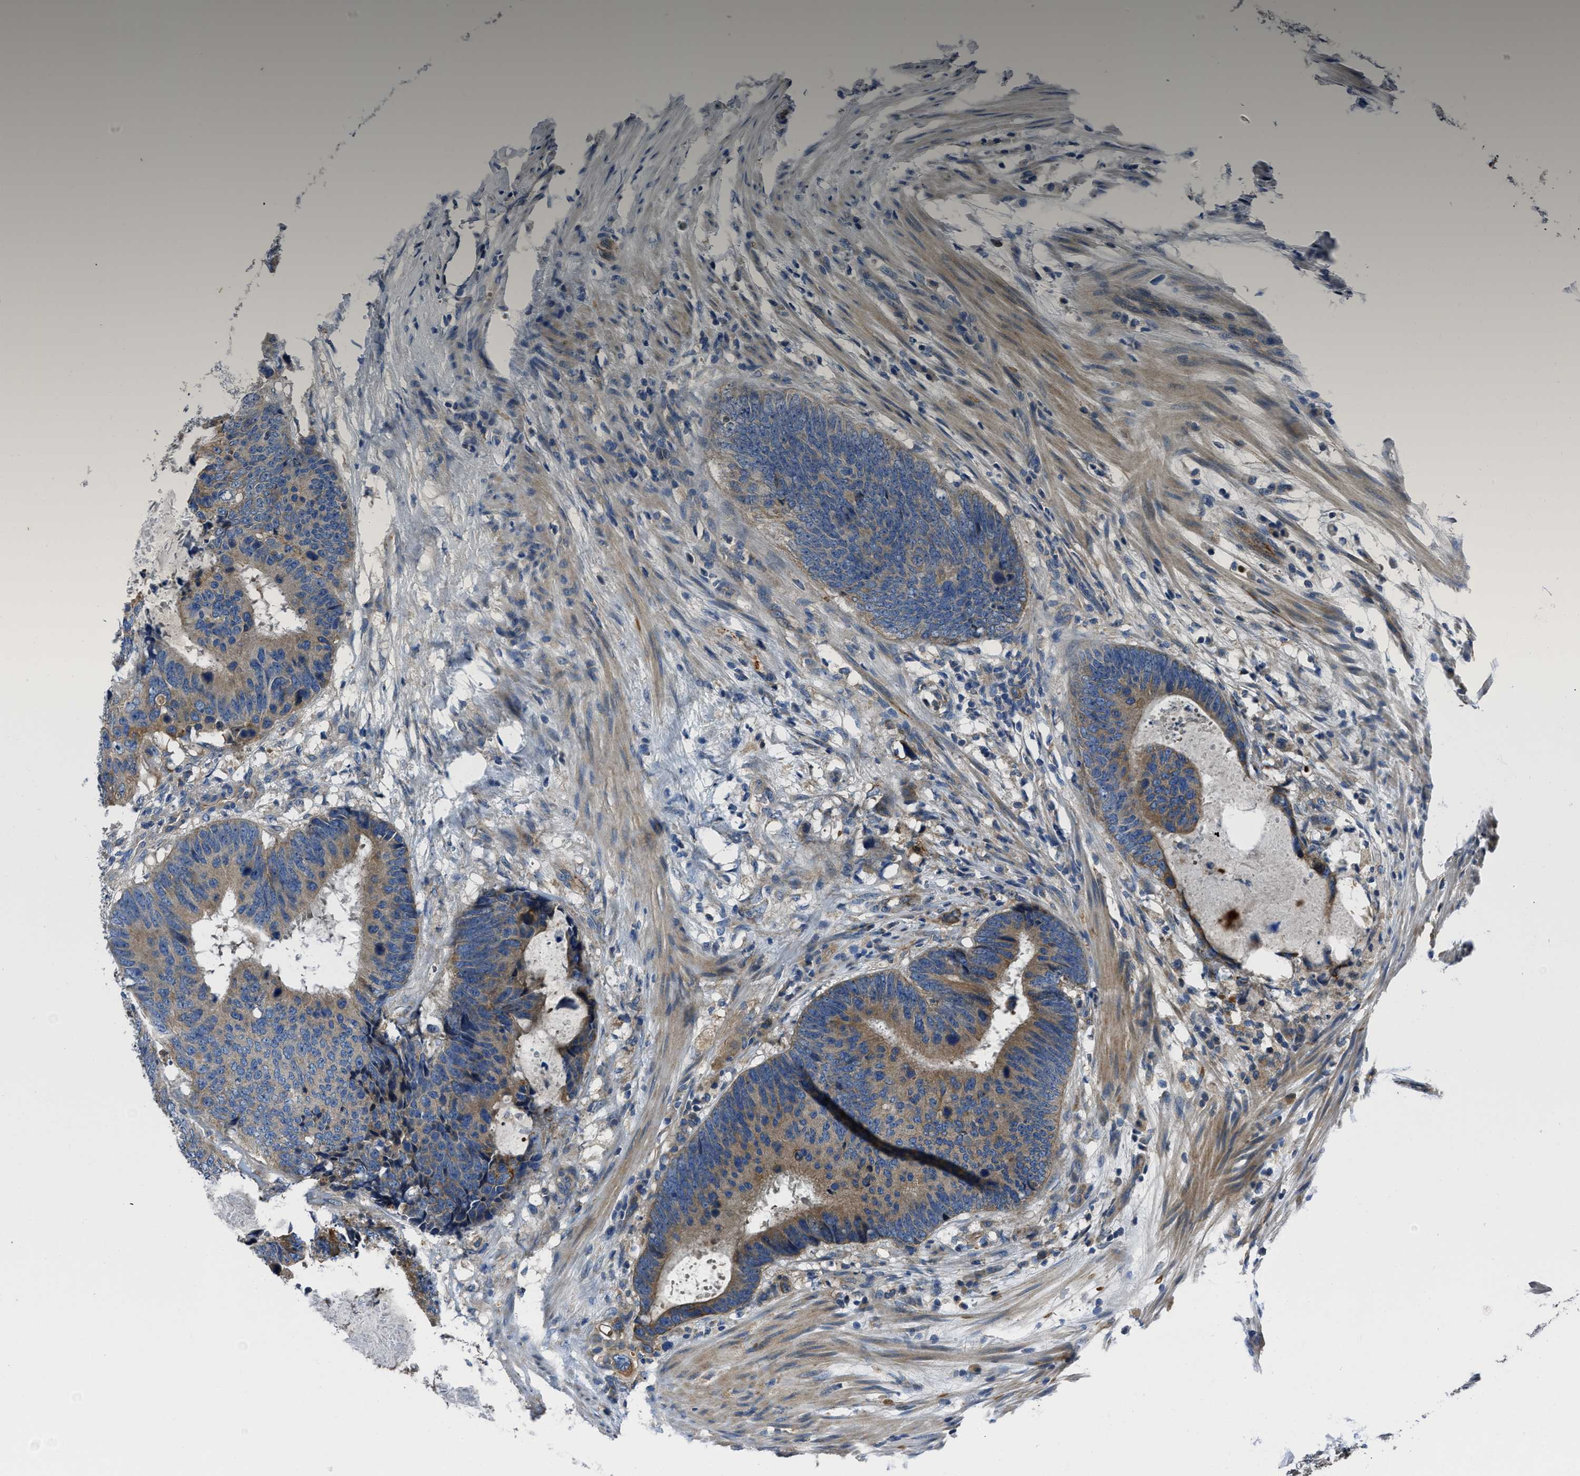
{"staining": {"intensity": "weak", "quantity": "25%-75%", "location": "cytoplasmic/membranous"}, "tissue": "colorectal cancer", "cell_type": "Tumor cells", "image_type": "cancer", "snomed": [{"axis": "morphology", "description": "Adenocarcinoma, NOS"}, {"axis": "topography", "description": "Colon"}], "caption": "IHC histopathology image of neoplastic tissue: colorectal cancer stained using immunohistochemistry (IHC) reveals low levels of weak protein expression localized specifically in the cytoplasmic/membranous of tumor cells, appearing as a cytoplasmic/membranous brown color.", "gene": "ERC1", "patient": {"sex": "male", "age": 56}}